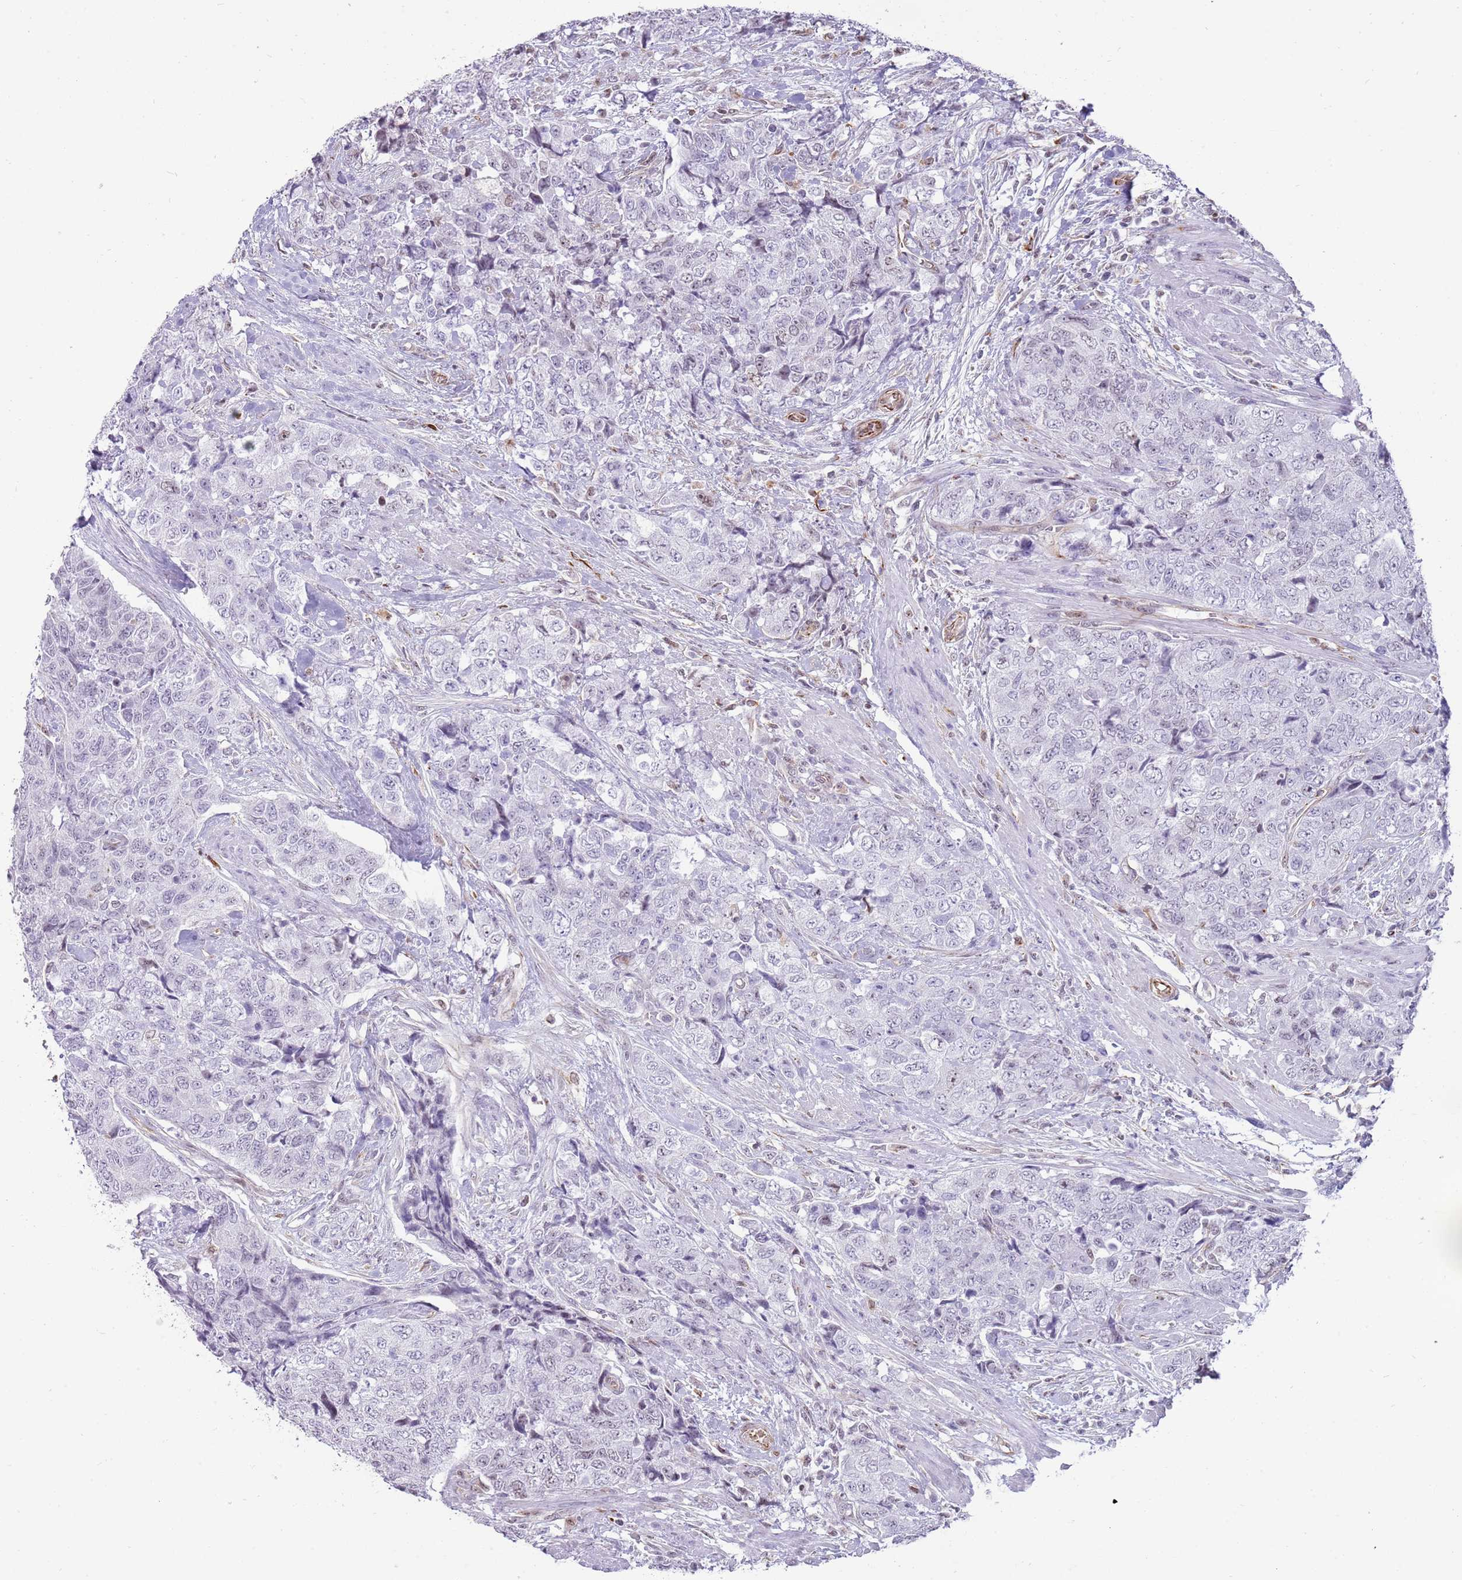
{"staining": {"intensity": "negative", "quantity": "none", "location": "none"}, "tissue": "urothelial cancer", "cell_type": "Tumor cells", "image_type": "cancer", "snomed": [{"axis": "morphology", "description": "Urothelial carcinoma, High grade"}, {"axis": "topography", "description": "Urinary bladder"}], "caption": "High magnification brightfield microscopy of urothelial cancer stained with DAB (brown) and counterstained with hematoxylin (blue): tumor cells show no significant staining.", "gene": "NBPF3", "patient": {"sex": "female", "age": 78}}